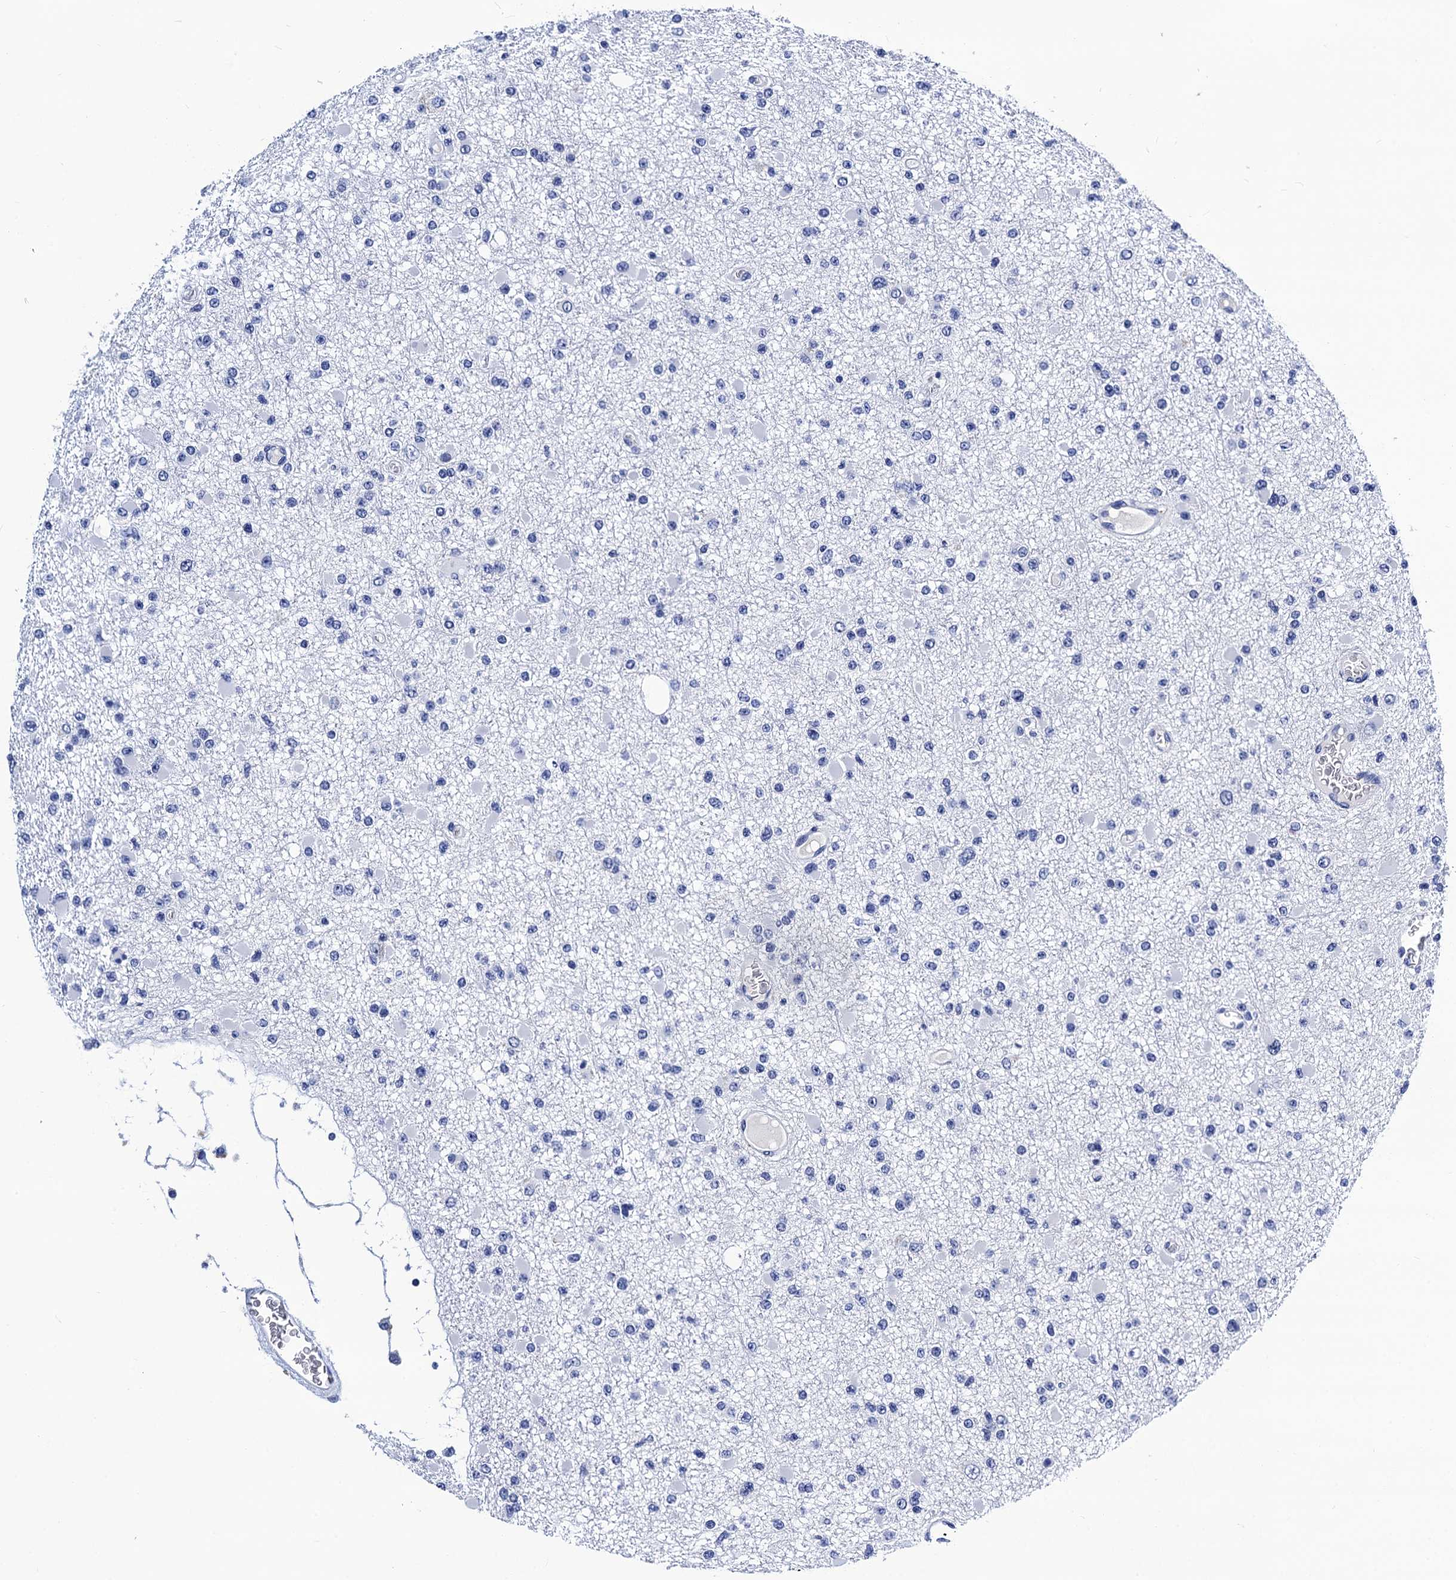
{"staining": {"intensity": "negative", "quantity": "none", "location": "none"}, "tissue": "glioma", "cell_type": "Tumor cells", "image_type": "cancer", "snomed": [{"axis": "morphology", "description": "Glioma, malignant, Low grade"}, {"axis": "topography", "description": "Brain"}], "caption": "Histopathology image shows no significant protein positivity in tumor cells of glioma.", "gene": "LRRC30", "patient": {"sex": "female", "age": 22}}